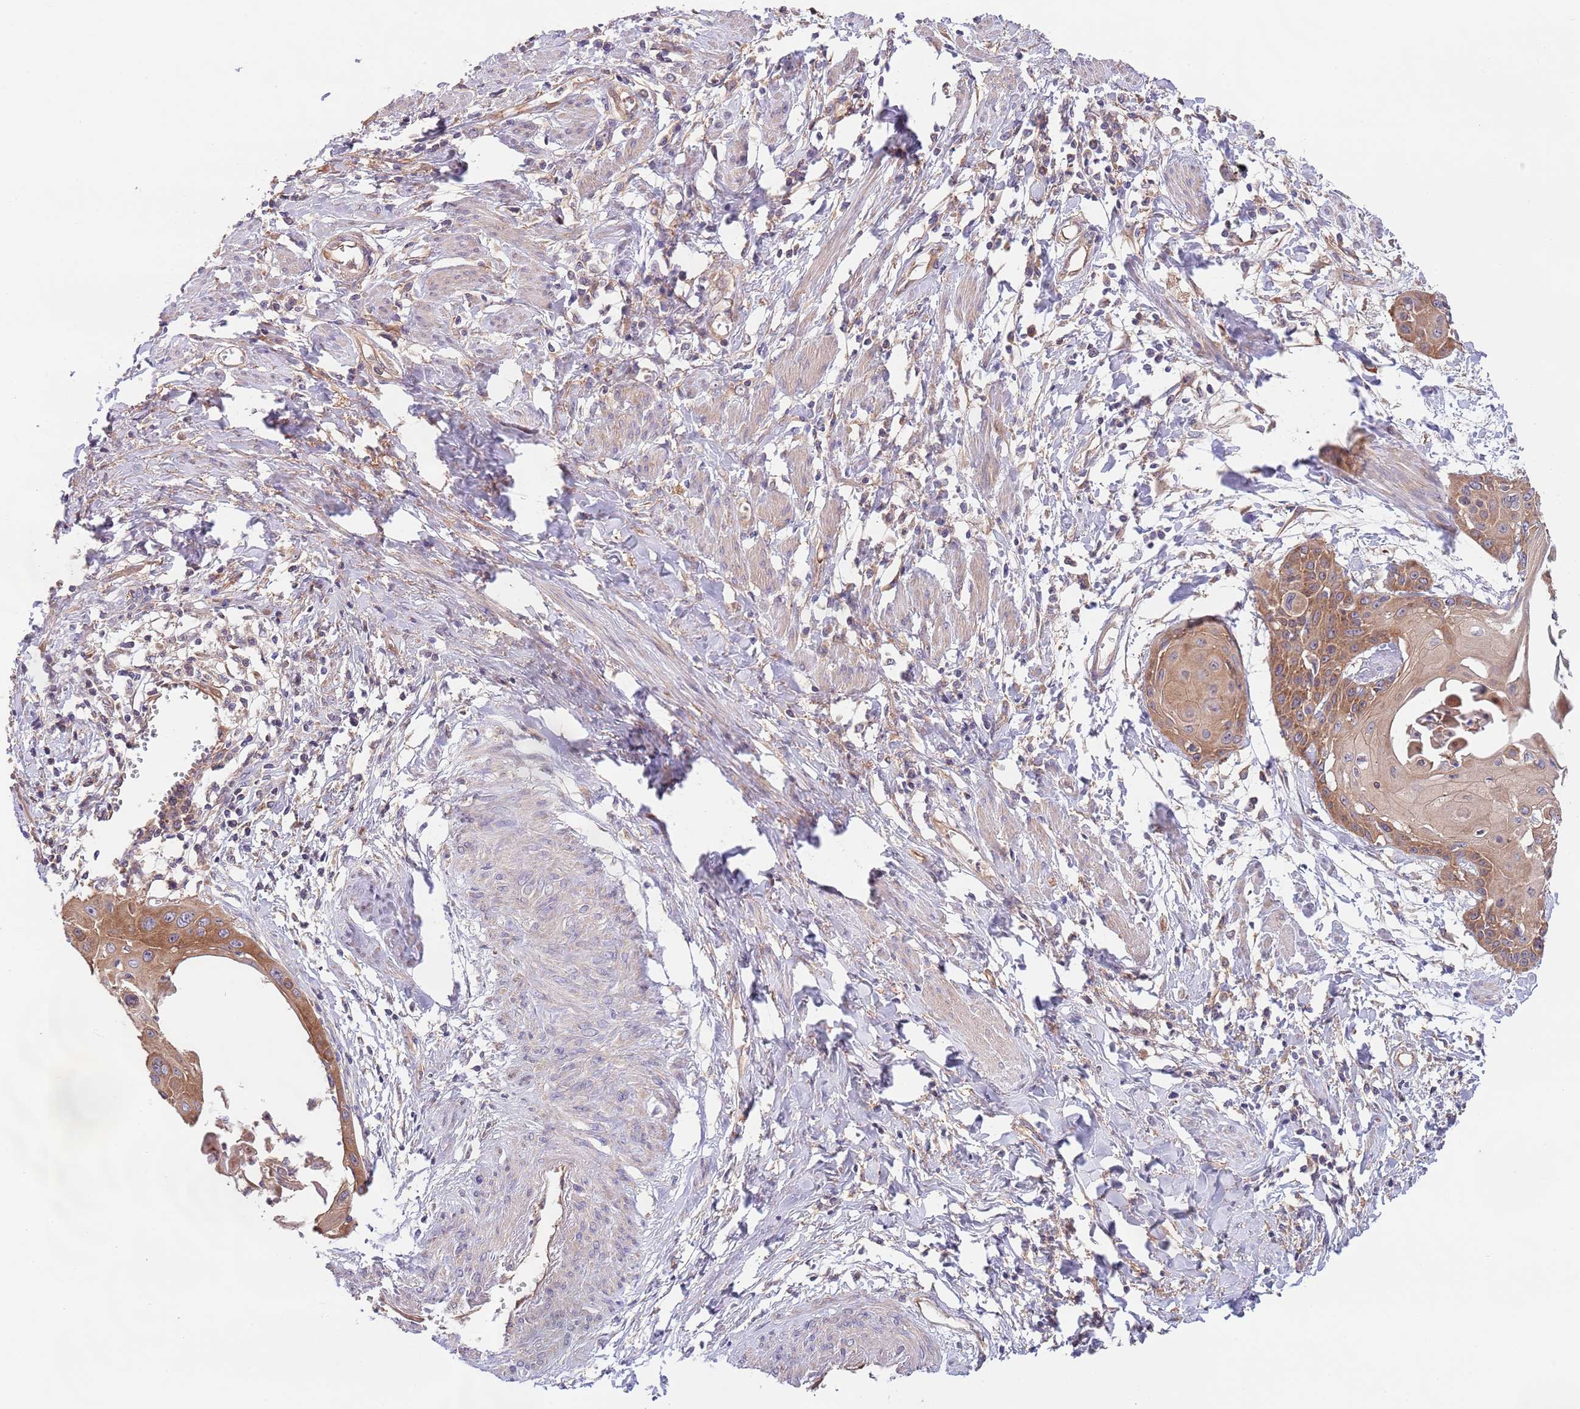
{"staining": {"intensity": "moderate", "quantity": ">75%", "location": "cytoplasmic/membranous"}, "tissue": "cervical cancer", "cell_type": "Tumor cells", "image_type": "cancer", "snomed": [{"axis": "morphology", "description": "Squamous cell carcinoma, NOS"}, {"axis": "topography", "description": "Cervix"}], "caption": "A medium amount of moderate cytoplasmic/membranous expression is identified in about >75% of tumor cells in squamous cell carcinoma (cervical) tissue.", "gene": "EIF3F", "patient": {"sex": "female", "age": 57}}